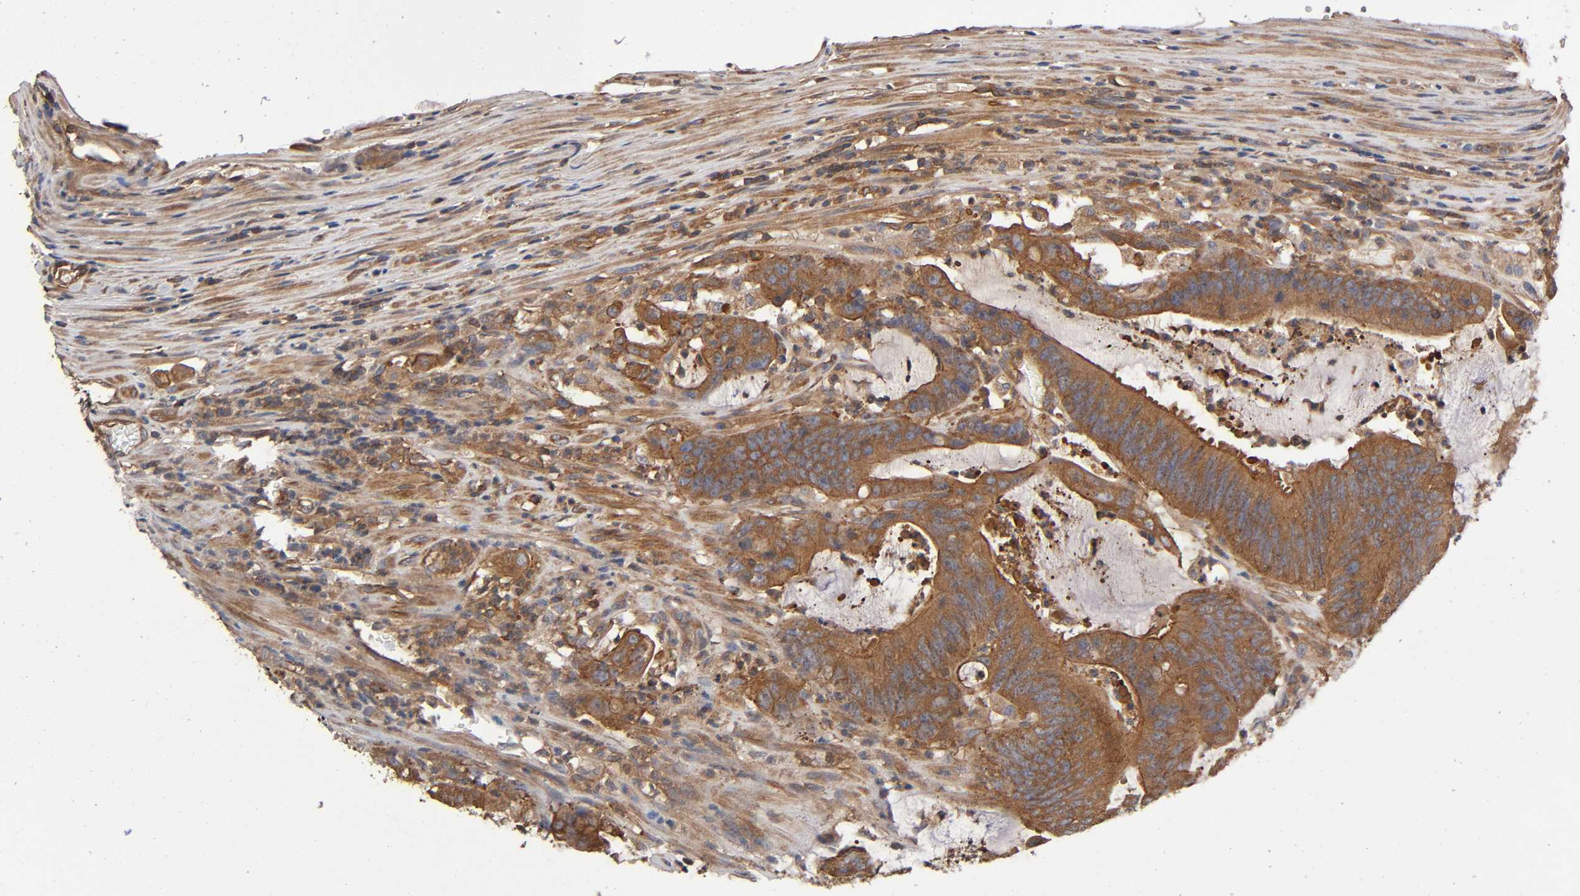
{"staining": {"intensity": "strong", "quantity": ">75%", "location": "cytoplasmic/membranous"}, "tissue": "colorectal cancer", "cell_type": "Tumor cells", "image_type": "cancer", "snomed": [{"axis": "morphology", "description": "Adenocarcinoma, NOS"}, {"axis": "topography", "description": "Rectum"}], "caption": "Adenocarcinoma (colorectal) tissue displays strong cytoplasmic/membranous staining in approximately >75% of tumor cells Nuclei are stained in blue.", "gene": "LAMTOR2", "patient": {"sex": "female", "age": 66}}